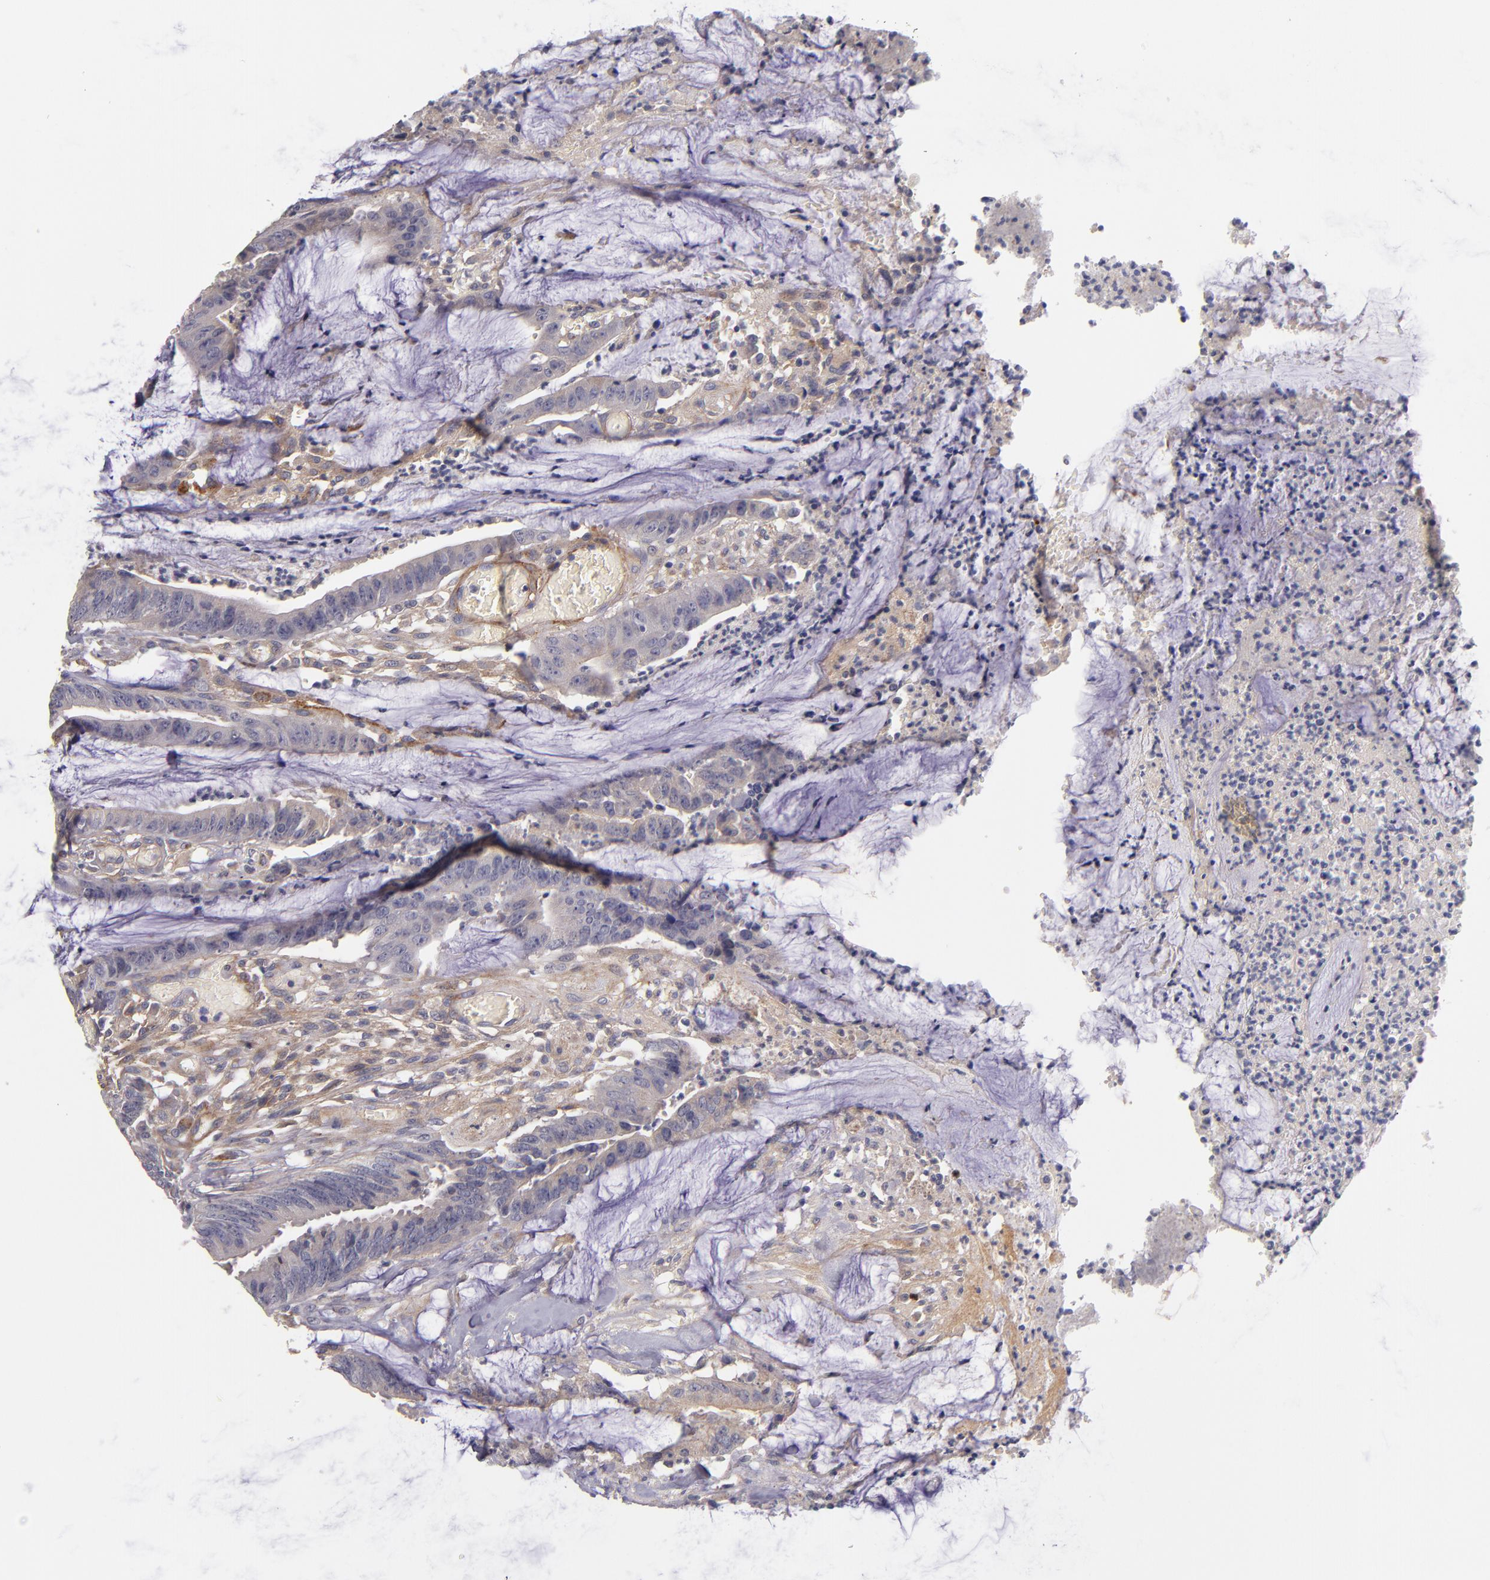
{"staining": {"intensity": "weak", "quantity": ">75%", "location": "cytoplasmic/membranous"}, "tissue": "colorectal cancer", "cell_type": "Tumor cells", "image_type": "cancer", "snomed": [{"axis": "morphology", "description": "Adenocarcinoma, NOS"}, {"axis": "topography", "description": "Rectum"}], "caption": "IHC photomicrograph of neoplastic tissue: colorectal cancer stained using IHC displays low levels of weak protein expression localized specifically in the cytoplasmic/membranous of tumor cells, appearing as a cytoplasmic/membranous brown color.", "gene": "PLSCR4", "patient": {"sex": "female", "age": 66}}